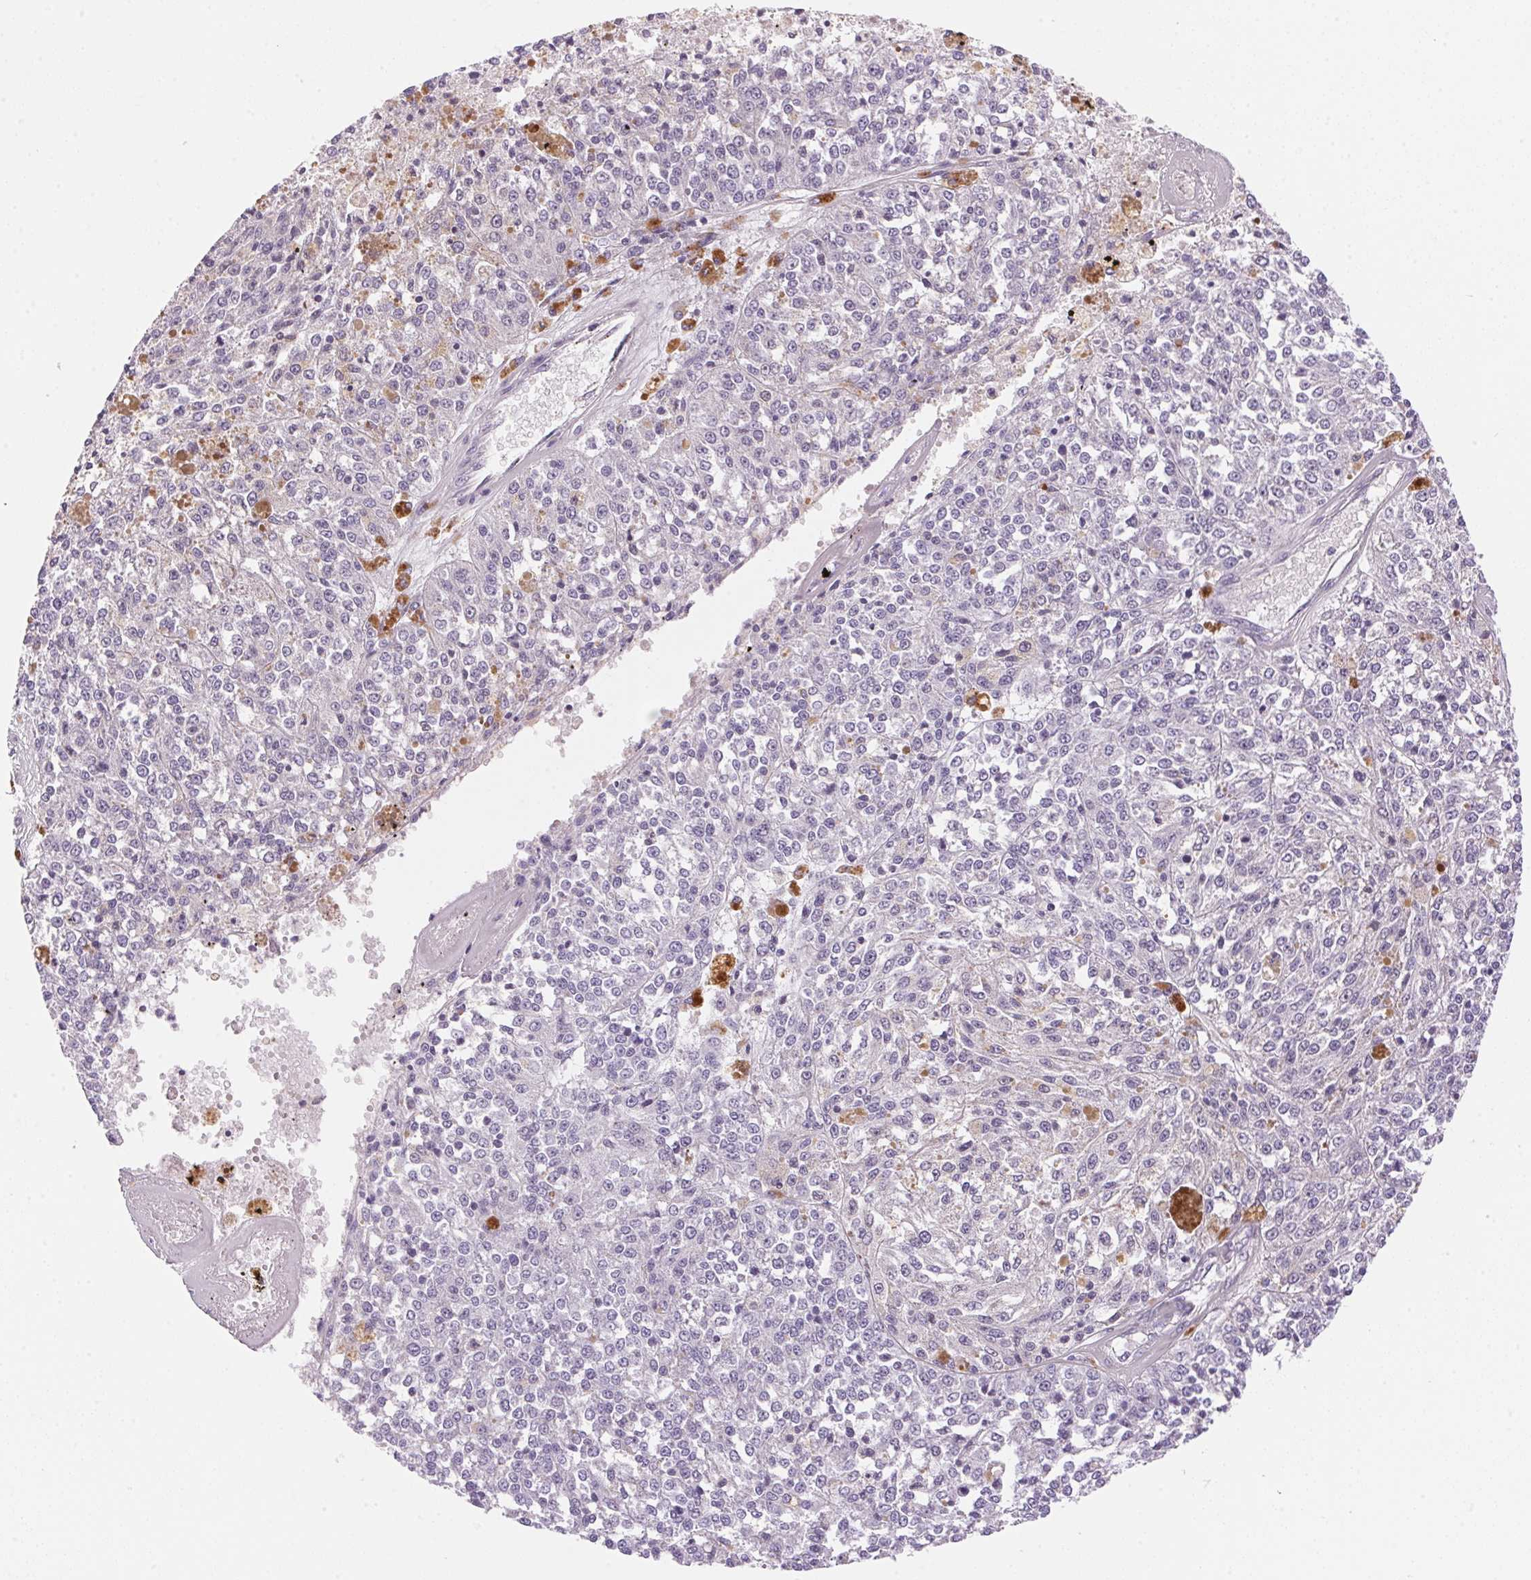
{"staining": {"intensity": "negative", "quantity": "none", "location": "none"}, "tissue": "melanoma", "cell_type": "Tumor cells", "image_type": "cancer", "snomed": [{"axis": "morphology", "description": "Malignant melanoma, Metastatic site"}, {"axis": "topography", "description": "Lymph node"}], "caption": "Immunohistochemical staining of human melanoma exhibits no significant staining in tumor cells.", "gene": "TEKT1", "patient": {"sex": "female", "age": 64}}